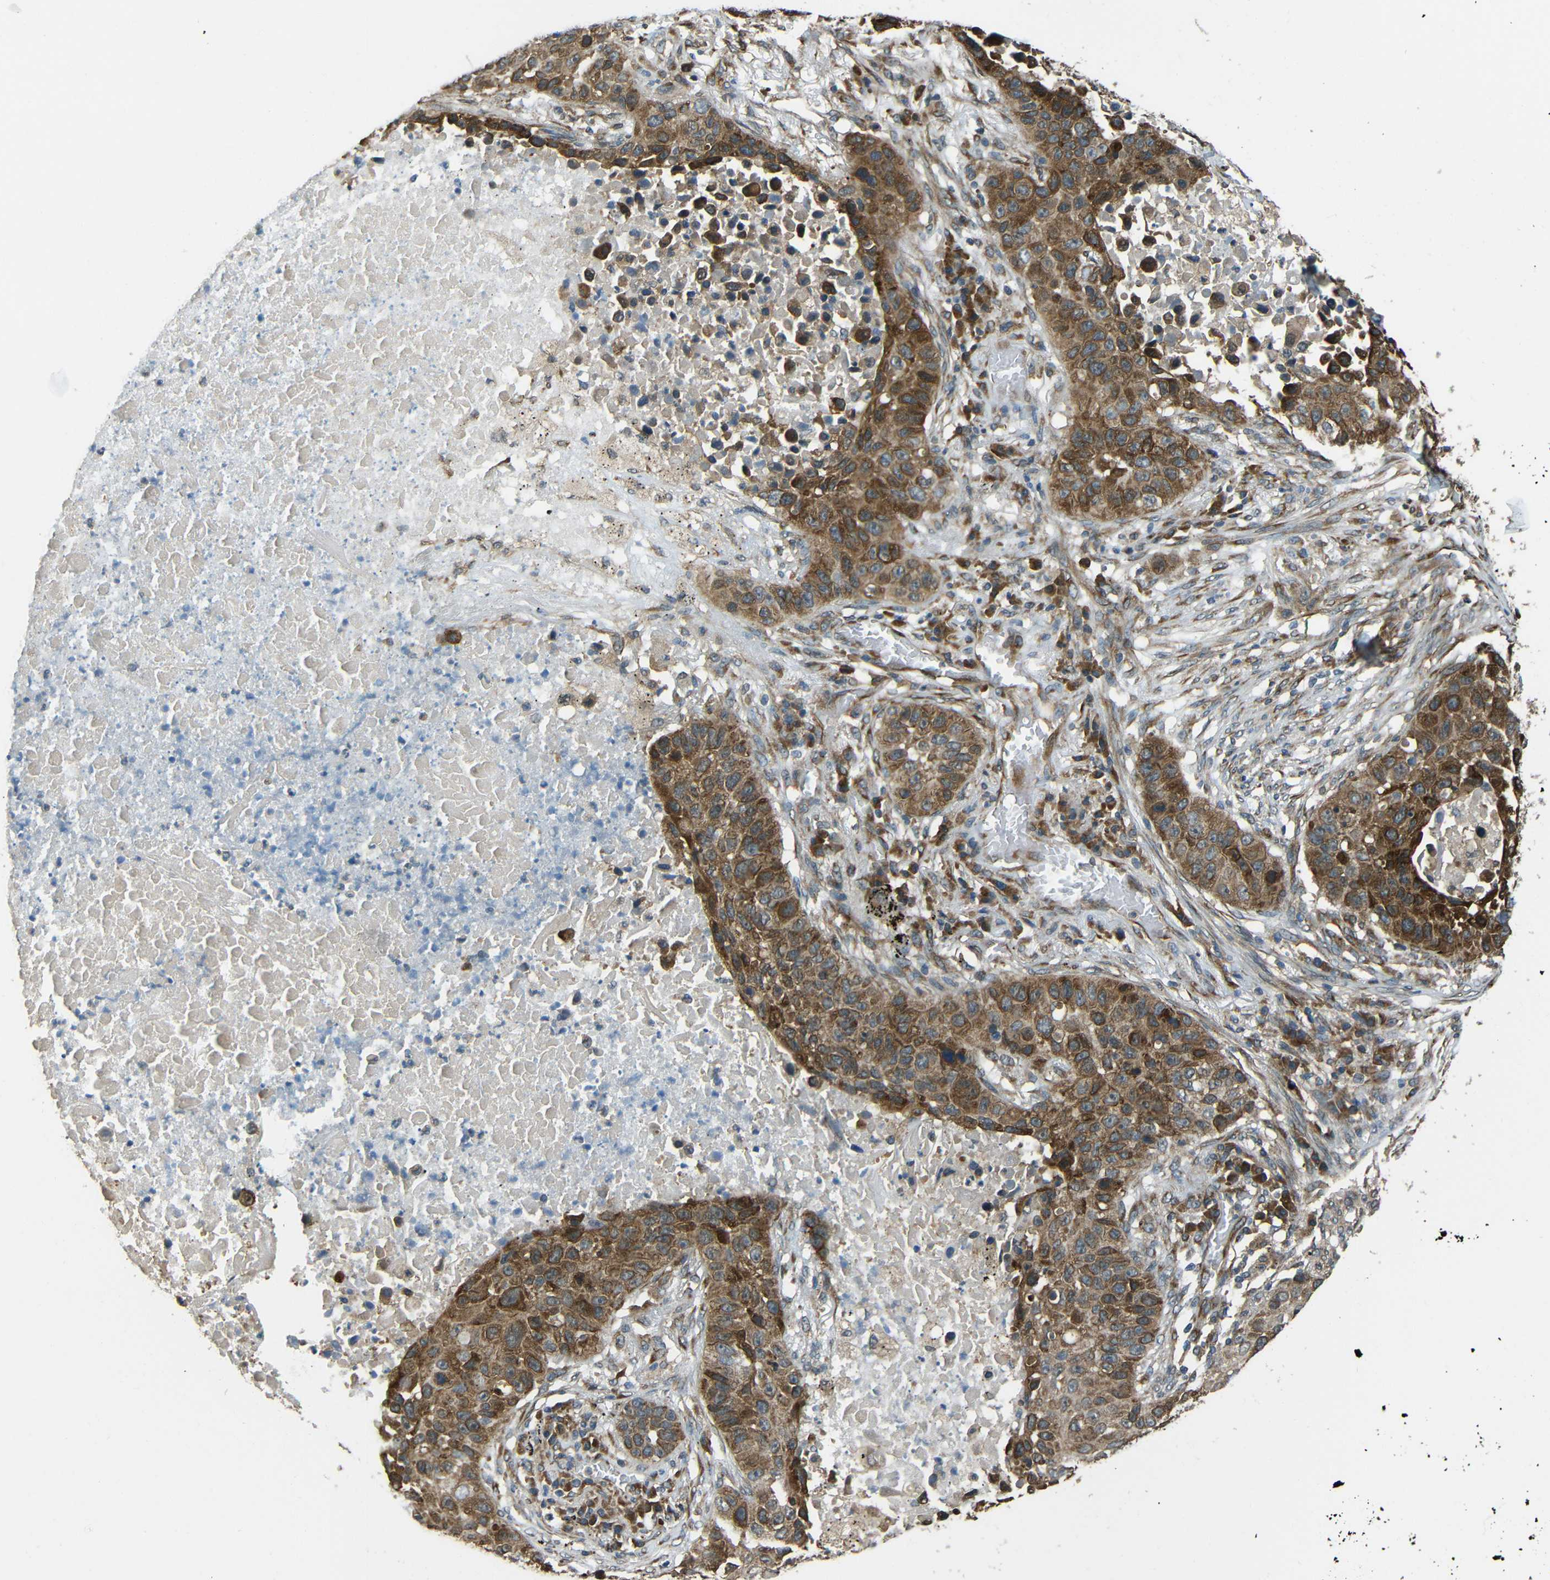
{"staining": {"intensity": "strong", "quantity": "25%-75%", "location": "cytoplasmic/membranous"}, "tissue": "lung cancer", "cell_type": "Tumor cells", "image_type": "cancer", "snomed": [{"axis": "morphology", "description": "Squamous cell carcinoma, NOS"}, {"axis": "topography", "description": "Lung"}], "caption": "Human squamous cell carcinoma (lung) stained for a protein (brown) shows strong cytoplasmic/membranous positive expression in about 25%-75% of tumor cells.", "gene": "VAPB", "patient": {"sex": "male", "age": 57}}